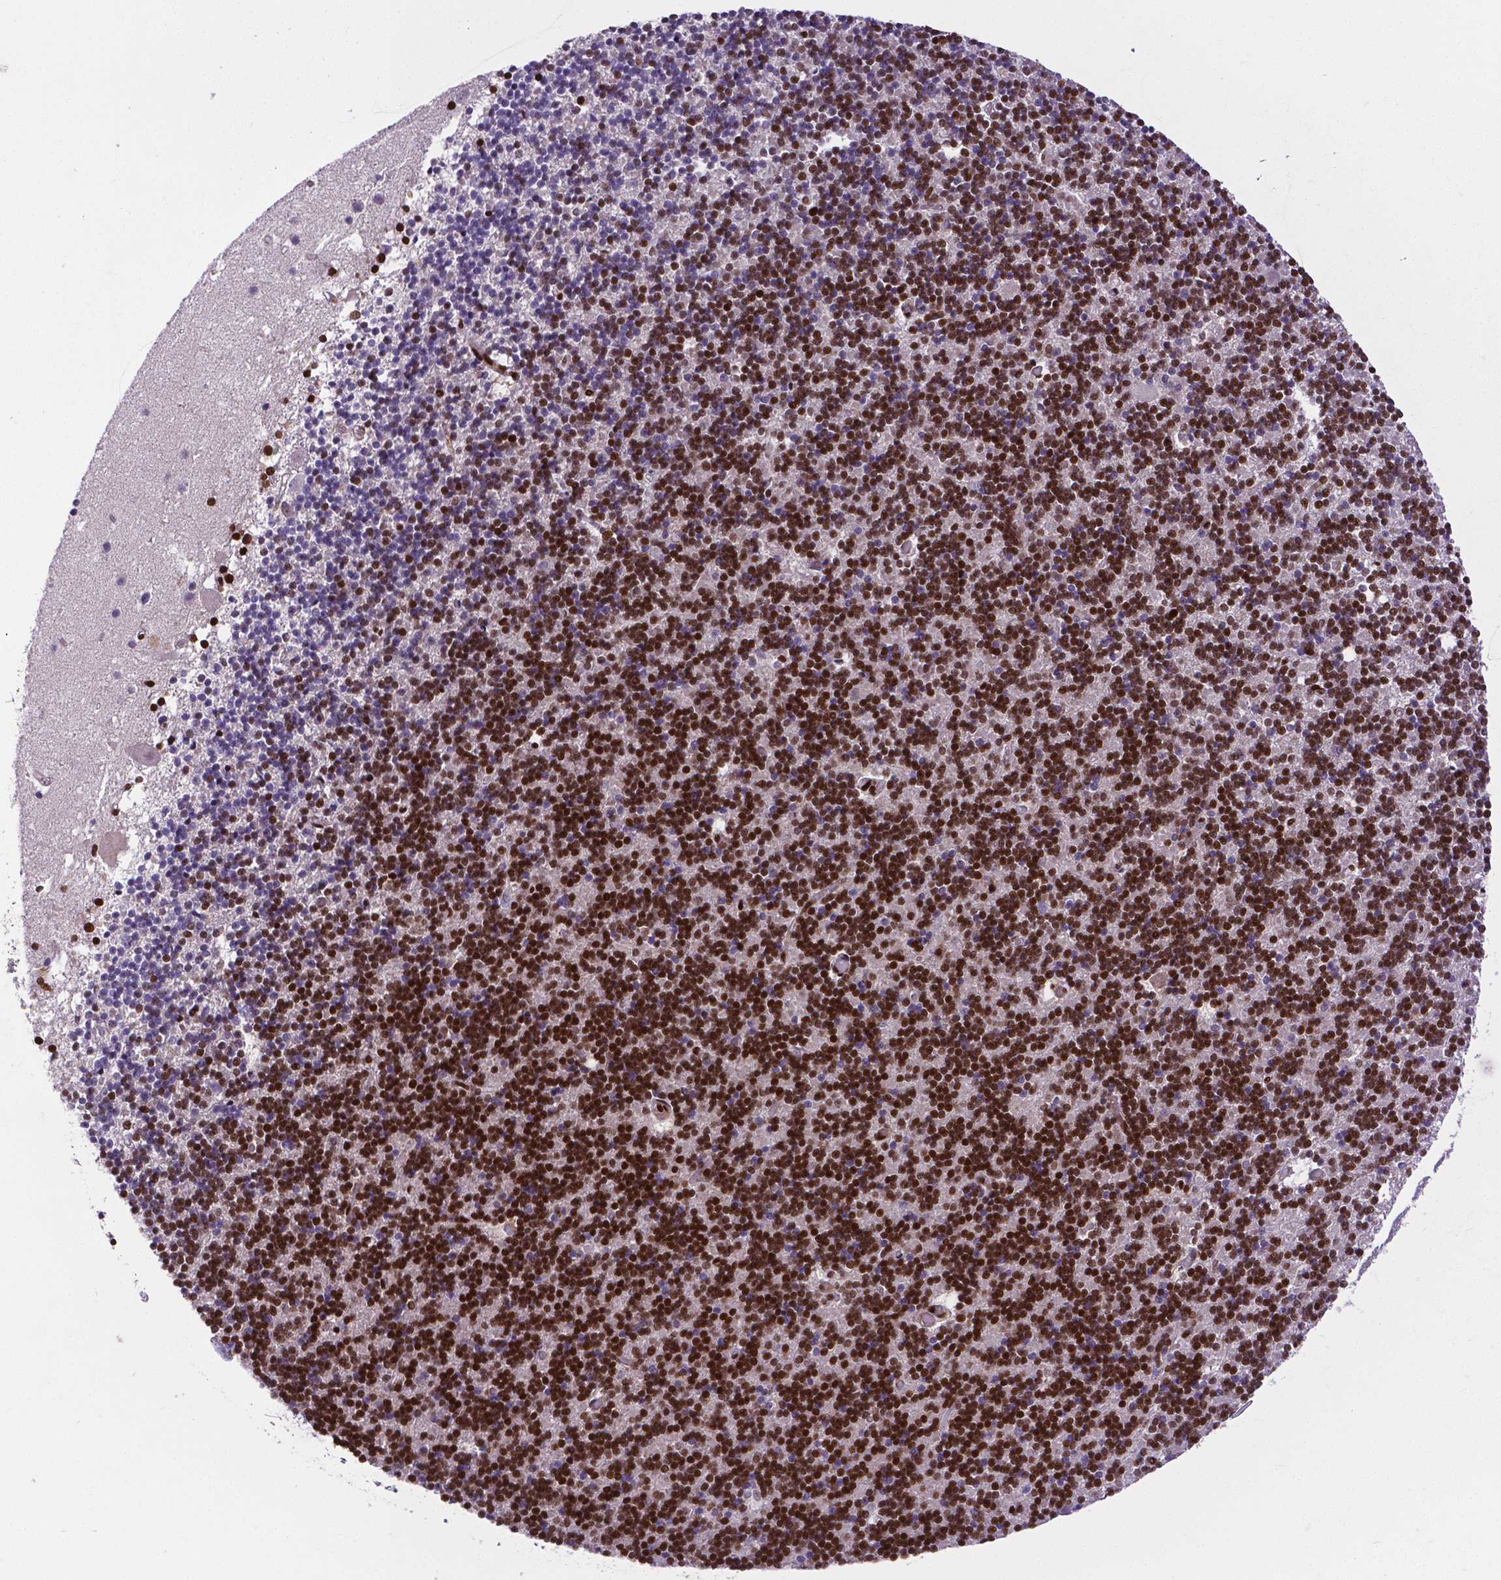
{"staining": {"intensity": "moderate", "quantity": "25%-75%", "location": "nuclear"}, "tissue": "cerebellum", "cell_type": "Cells in granular layer", "image_type": "normal", "snomed": [{"axis": "morphology", "description": "Normal tissue, NOS"}, {"axis": "topography", "description": "Cerebellum"}], "caption": "The image shows immunohistochemical staining of benign cerebellum. There is moderate nuclear expression is appreciated in about 25%-75% of cells in granular layer.", "gene": "CTCF", "patient": {"sex": "male", "age": 70}}